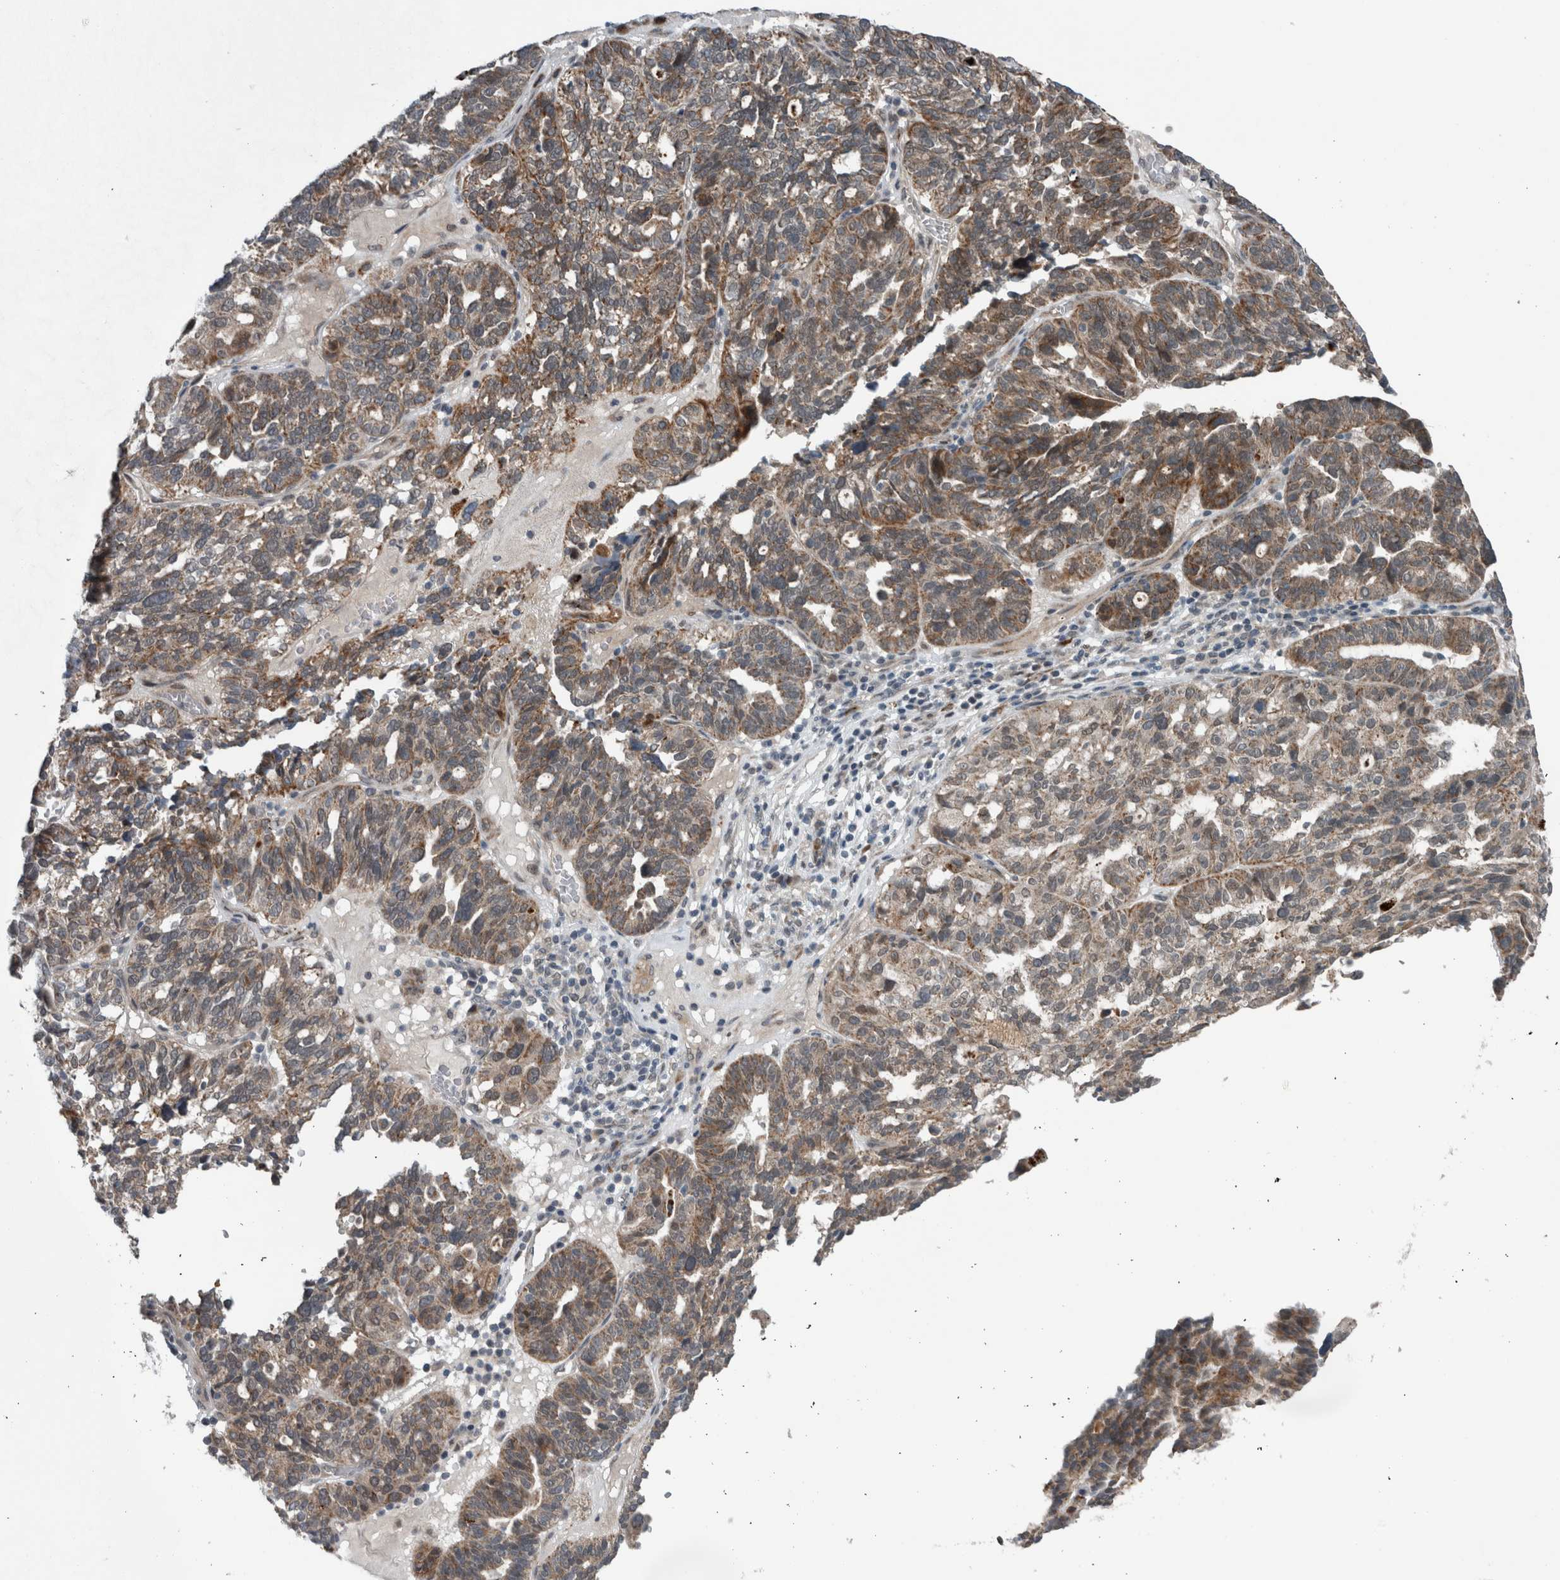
{"staining": {"intensity": "moderate", "quantity": ">75%", "location": "cytoplasmic/membranous"}, "tissue": "ovarian cancer", "cell_type": "Tumor cells", "image_type": "cancer", "snomed": [{"axis": "morphology", "description": "Cystadenocarcinoma, serous, NOS"}, {"axis": "topography", "description": "Ovary"}], "caption": "Immunohistochemical staining of ovarian cancer displays medium levels of moderate cytoplasmic/membranous protein staining in approximately >75% of tumor cells.", "gene": "GBA2", "patient": {"sex": "female", "age": 59}}